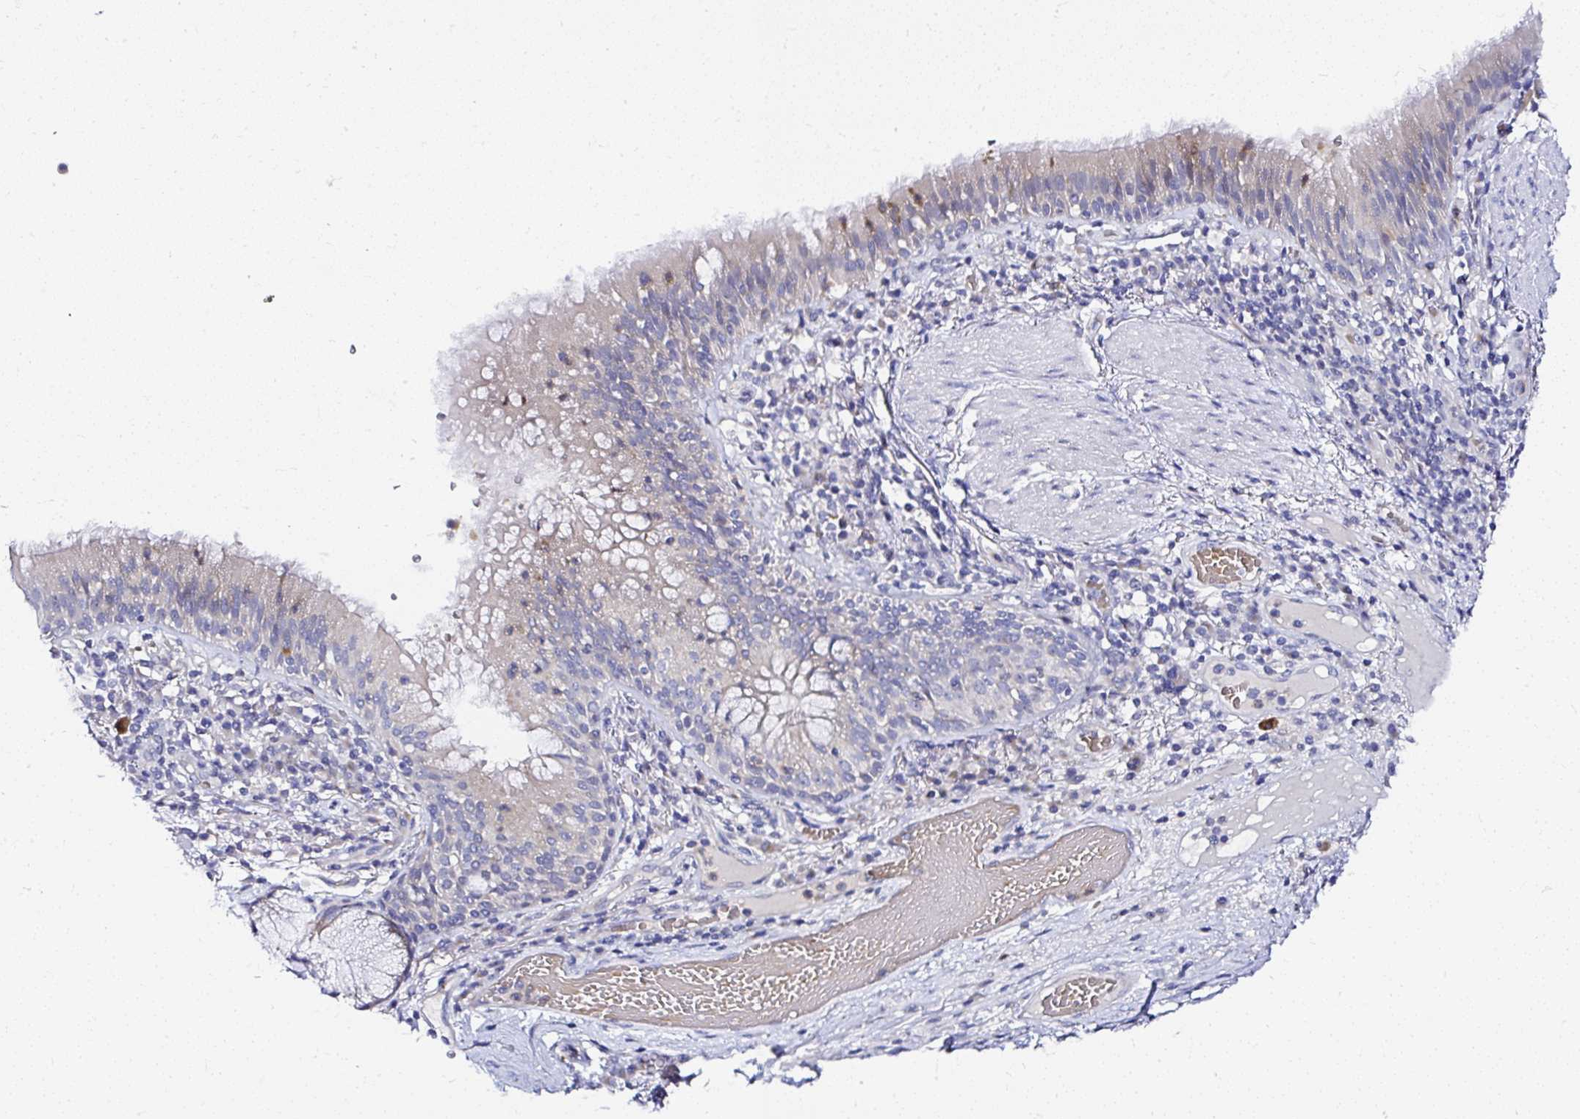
{"staining": {"intensity": "negative", "quantity": "none", "location": "none"}, "tissue": "bronchus", "cell_type": "Respiratory epithelial cells", "image_type": "normal", "snomed": [{"axis": "morphology", "description": "Normal tissue, NOS"}, {"axis": "topography", "description": "Cartilage tissue"}, {"axis": "topography", "description": "Bronchus"}], "caption": "High power microscopy image of an IHC micrograph of benign bronchus, revealing no significant positivity in respiratory epithelial cells. (Immunohistochemistry (ihc), brightfield microscopy, high magnification).", "gene": "DEPDC5", "patient": {"sex": "male", "age": 56}}